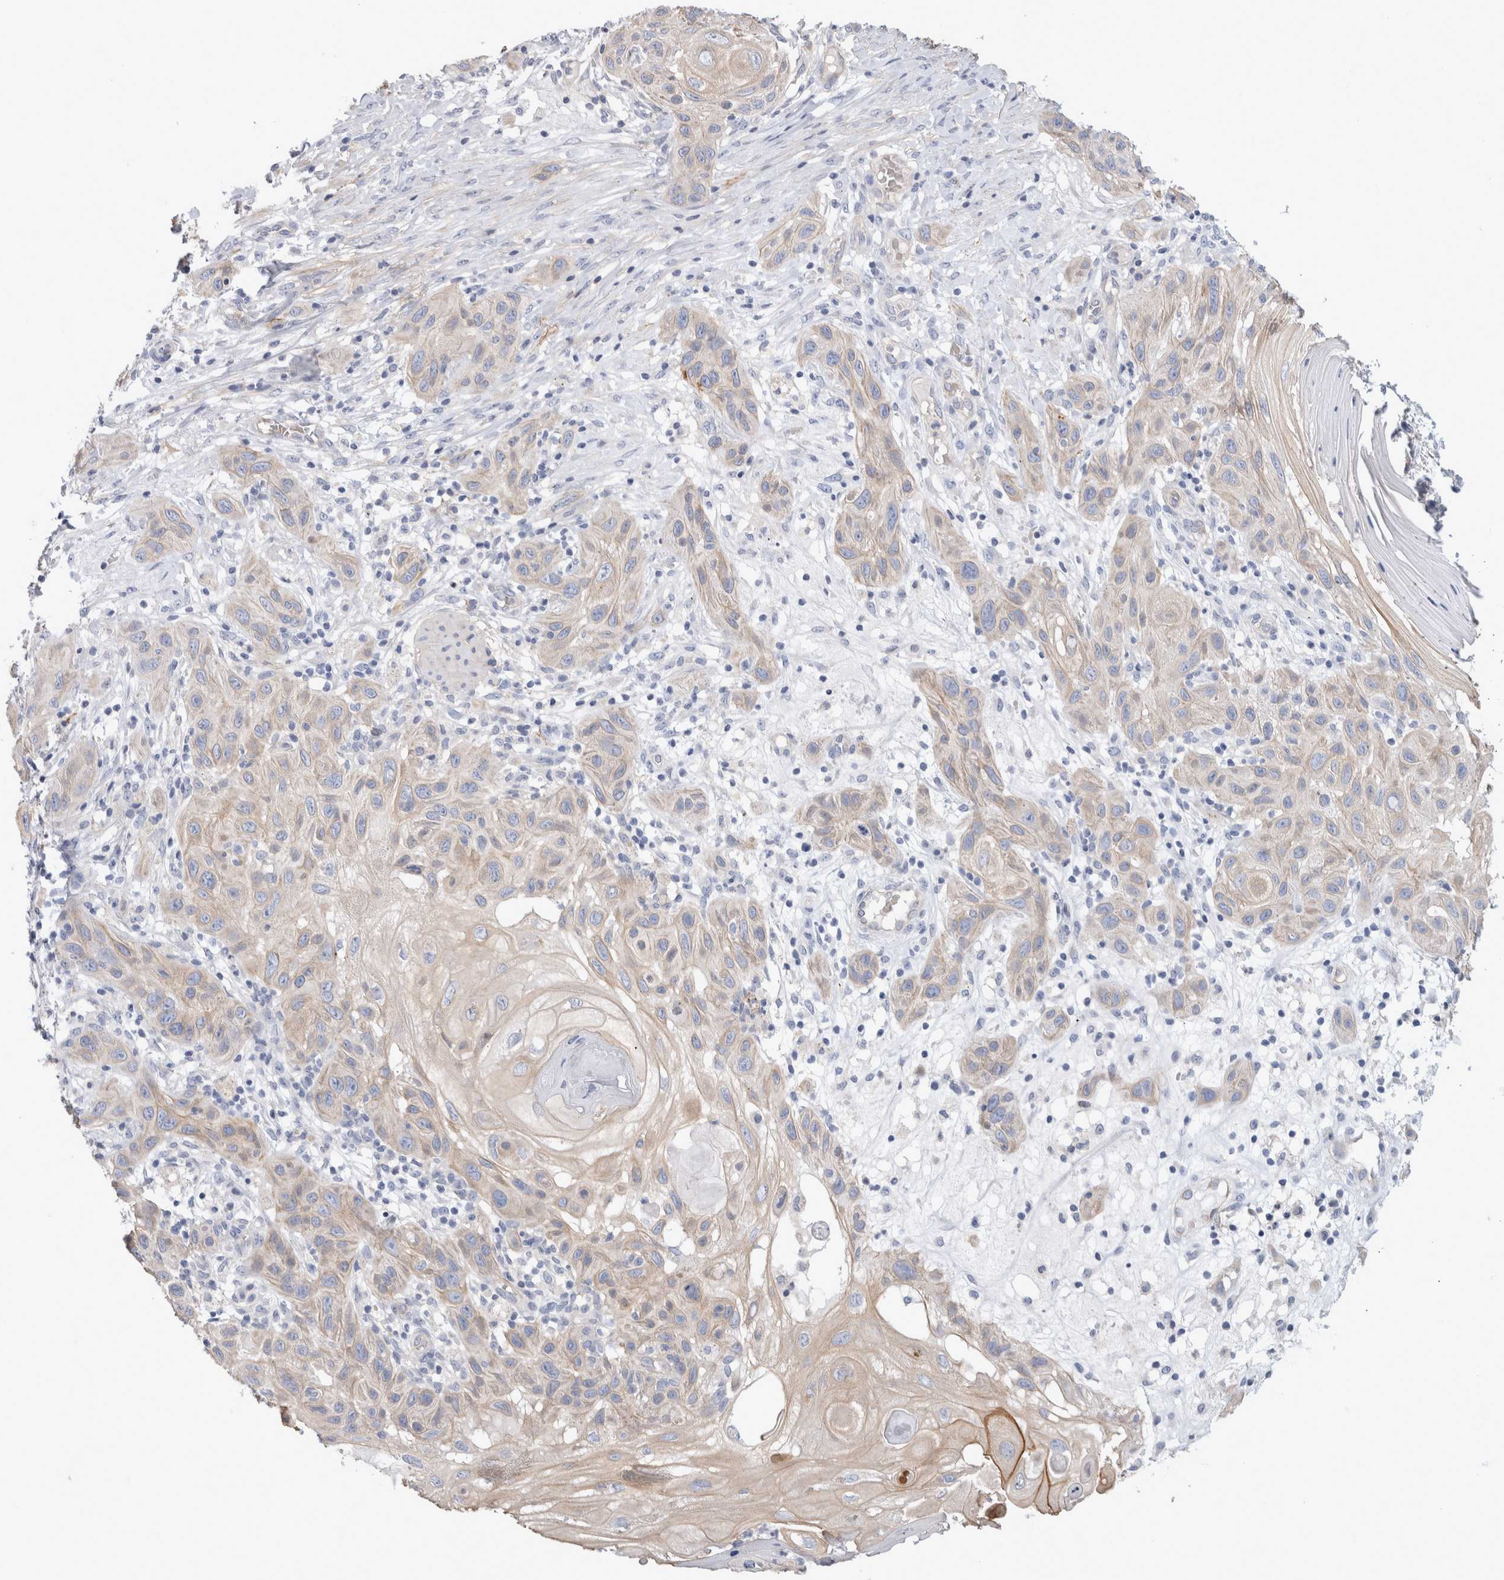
{"staining": {"intensity": "weak", "quantity": ">75%", "location": "cytoplasmic/membranous"}, "tissue": "skin cancer", "cell_type": "Tumor cells", "image_type": "cancer", "snomed": [{"axis": "morphology", "description": "Squamous cell carcinoma, NOS"}, {"axis": "topography", "description": "Skin"}], "caption": "This histopathology image exhibits immunohistochemistry (IHC) staining of human skin squamous cell carcinoma, with low weak cytoplasmic/membranous staining in about >75% of tumor cells.", "gene": "CD55", "patient": {"sex": "female", "age": 96}}